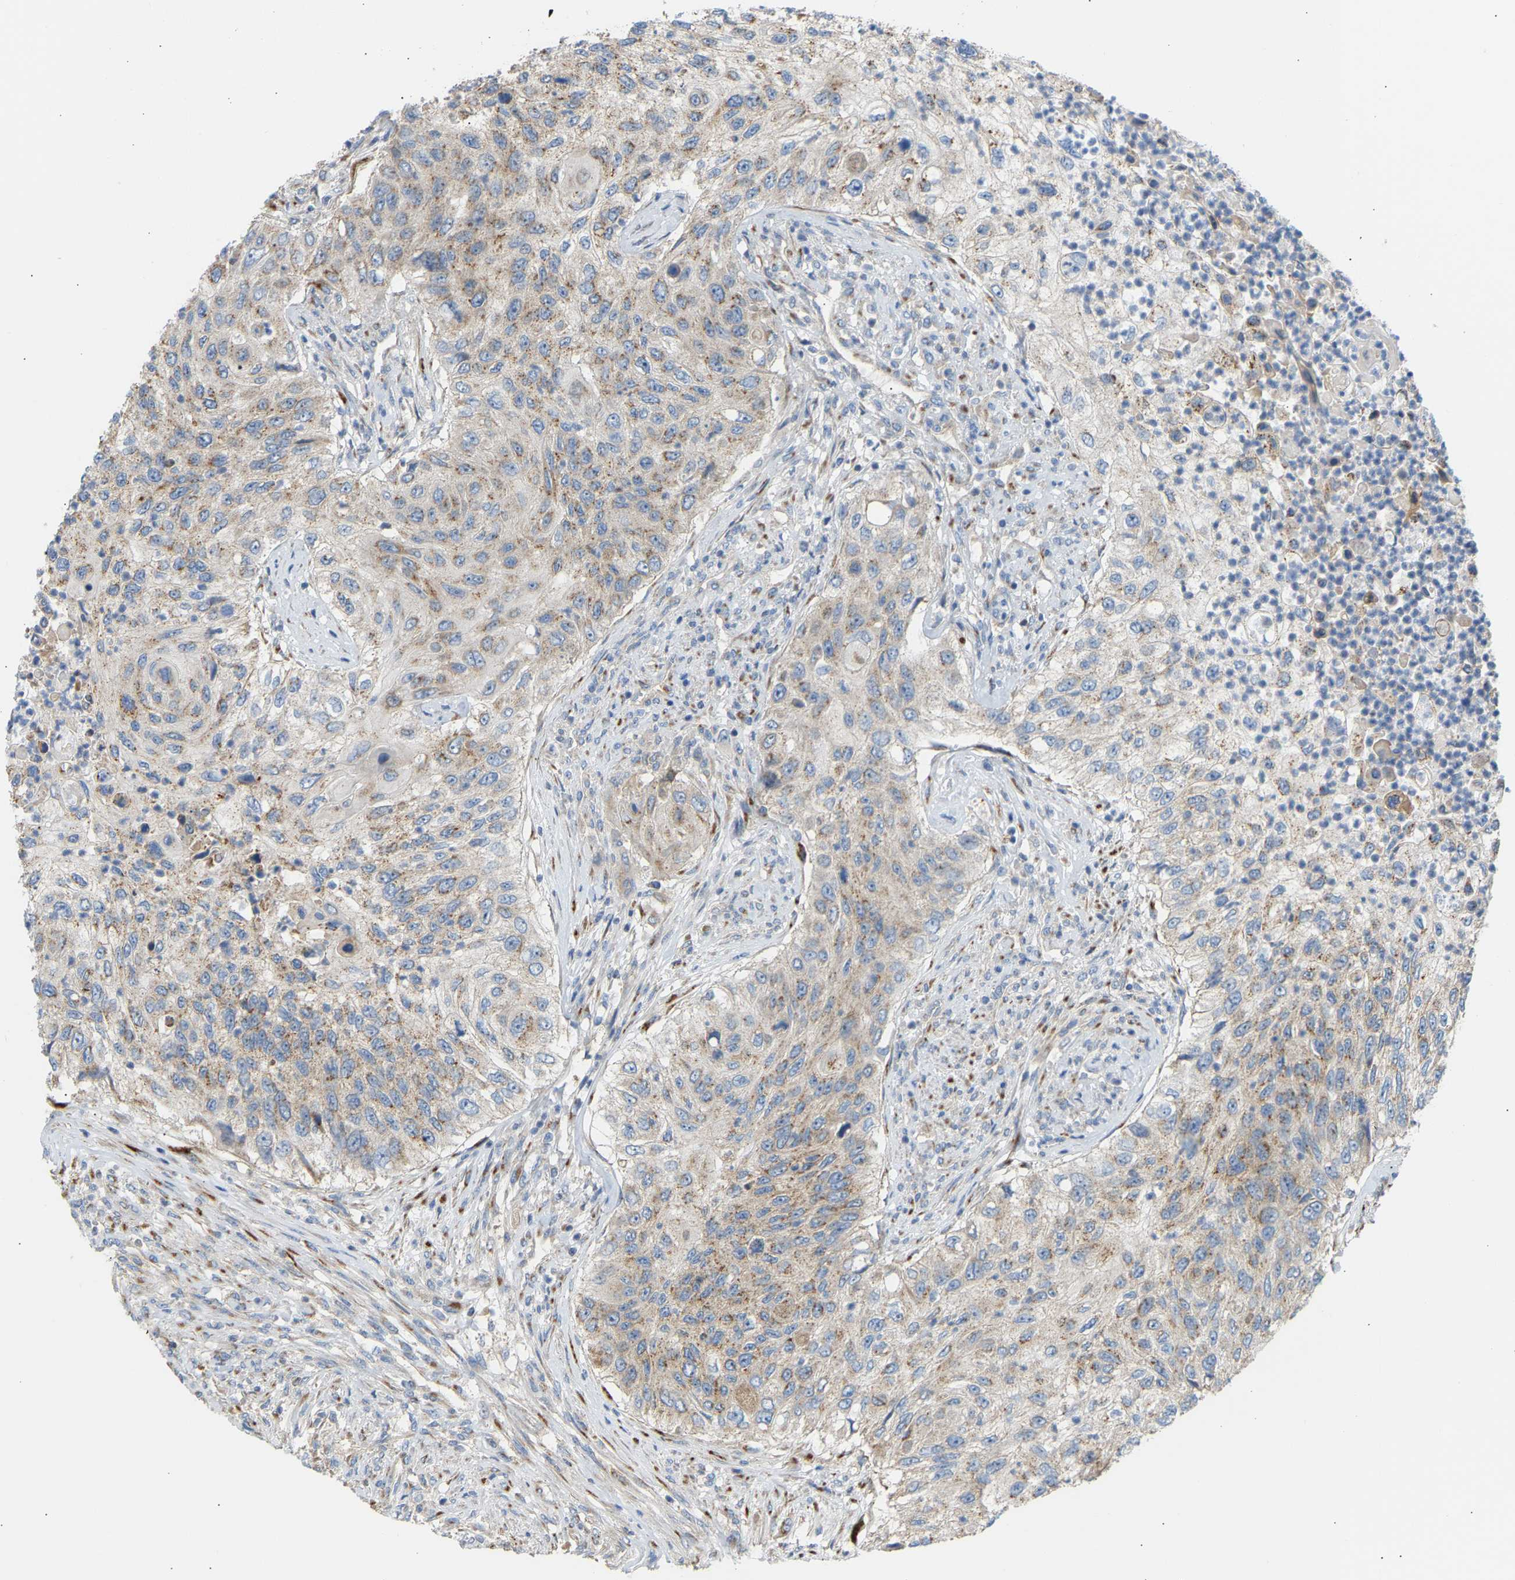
{"staining": {"intensity": "weak", "quantity": "25%-75%", "location": "cytoplasmic/membranous"}, "tissue": "urothelial cancer", "cell_type": "Tumor cells", "image_type": "cancer", "snomed": [{"axis": "morphology", "description": "Urothelial carcinoma, High grade"}, {"axis": "topography", "description": "Urinary bladder"}], "caption": "Immunohistochemistry photomicrograph of neoplastic tissue: human urothelial cancer stained using immunohistochemistry (IHC) demonstrates low levels of weak protein expression localized specifically in the cytoplasmic/membranous of tumor cells, appearing as a cytoplasmic/membranous brown color.", "gene": "YIPF2", "patient": {"sex": "female", "age": 60}}